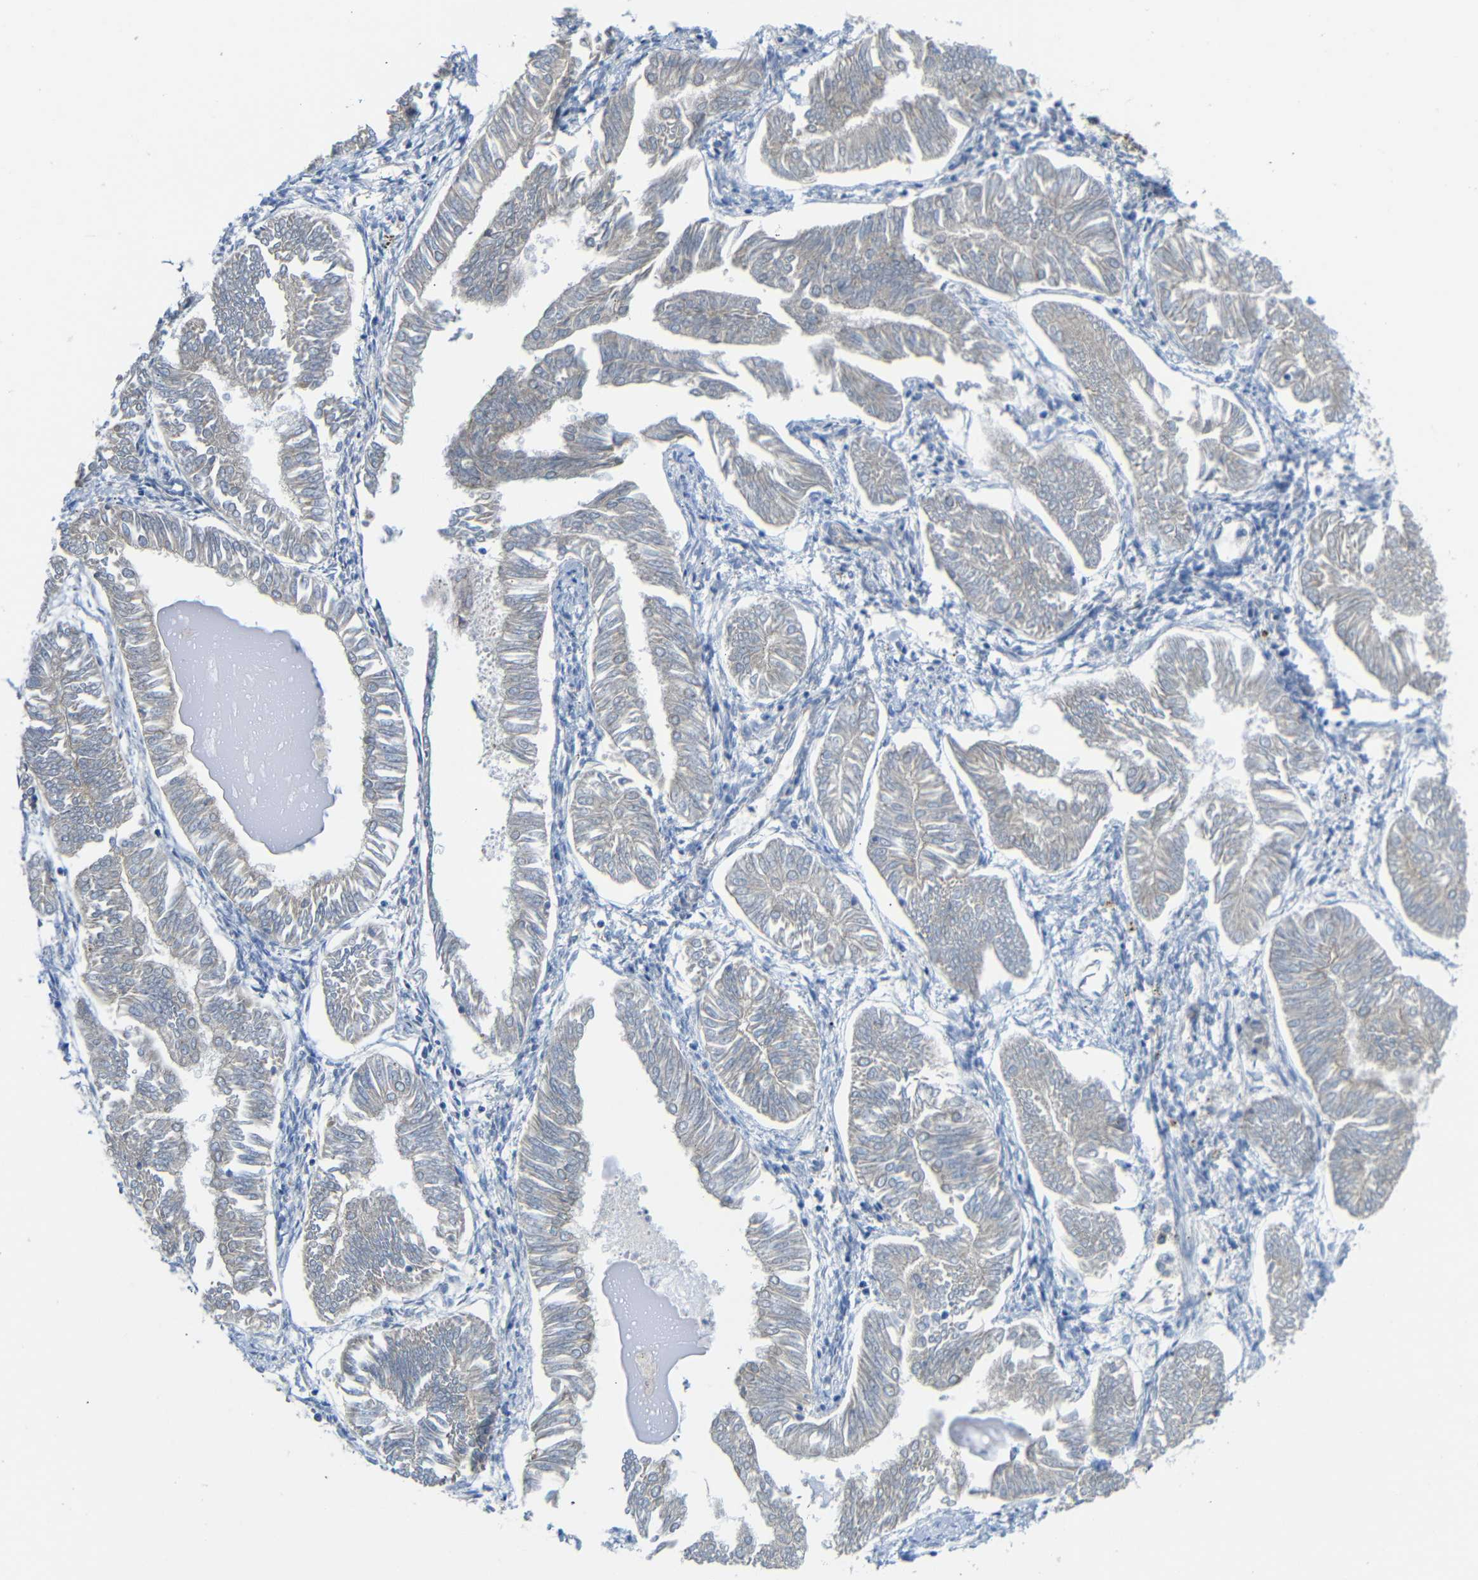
{"staining": {"intensity": "negative", "quantity": "none", "location": "none"}, "tissue": "endometrial cancer", "cell_type": "Tumor cells", "image_type": "cancer", "snomed": [{"axis": "morphology", "description": "Adenocarcinoma, NOS"}, {"axis": "topography", "description": "Endometrium"}], "caption": "Tumor cells show no significant protein expression in endometrial cancer (adenocarcinoma).", "gene": "PDCD1LG2", "patient": {"sex": "female", "age": 53}}